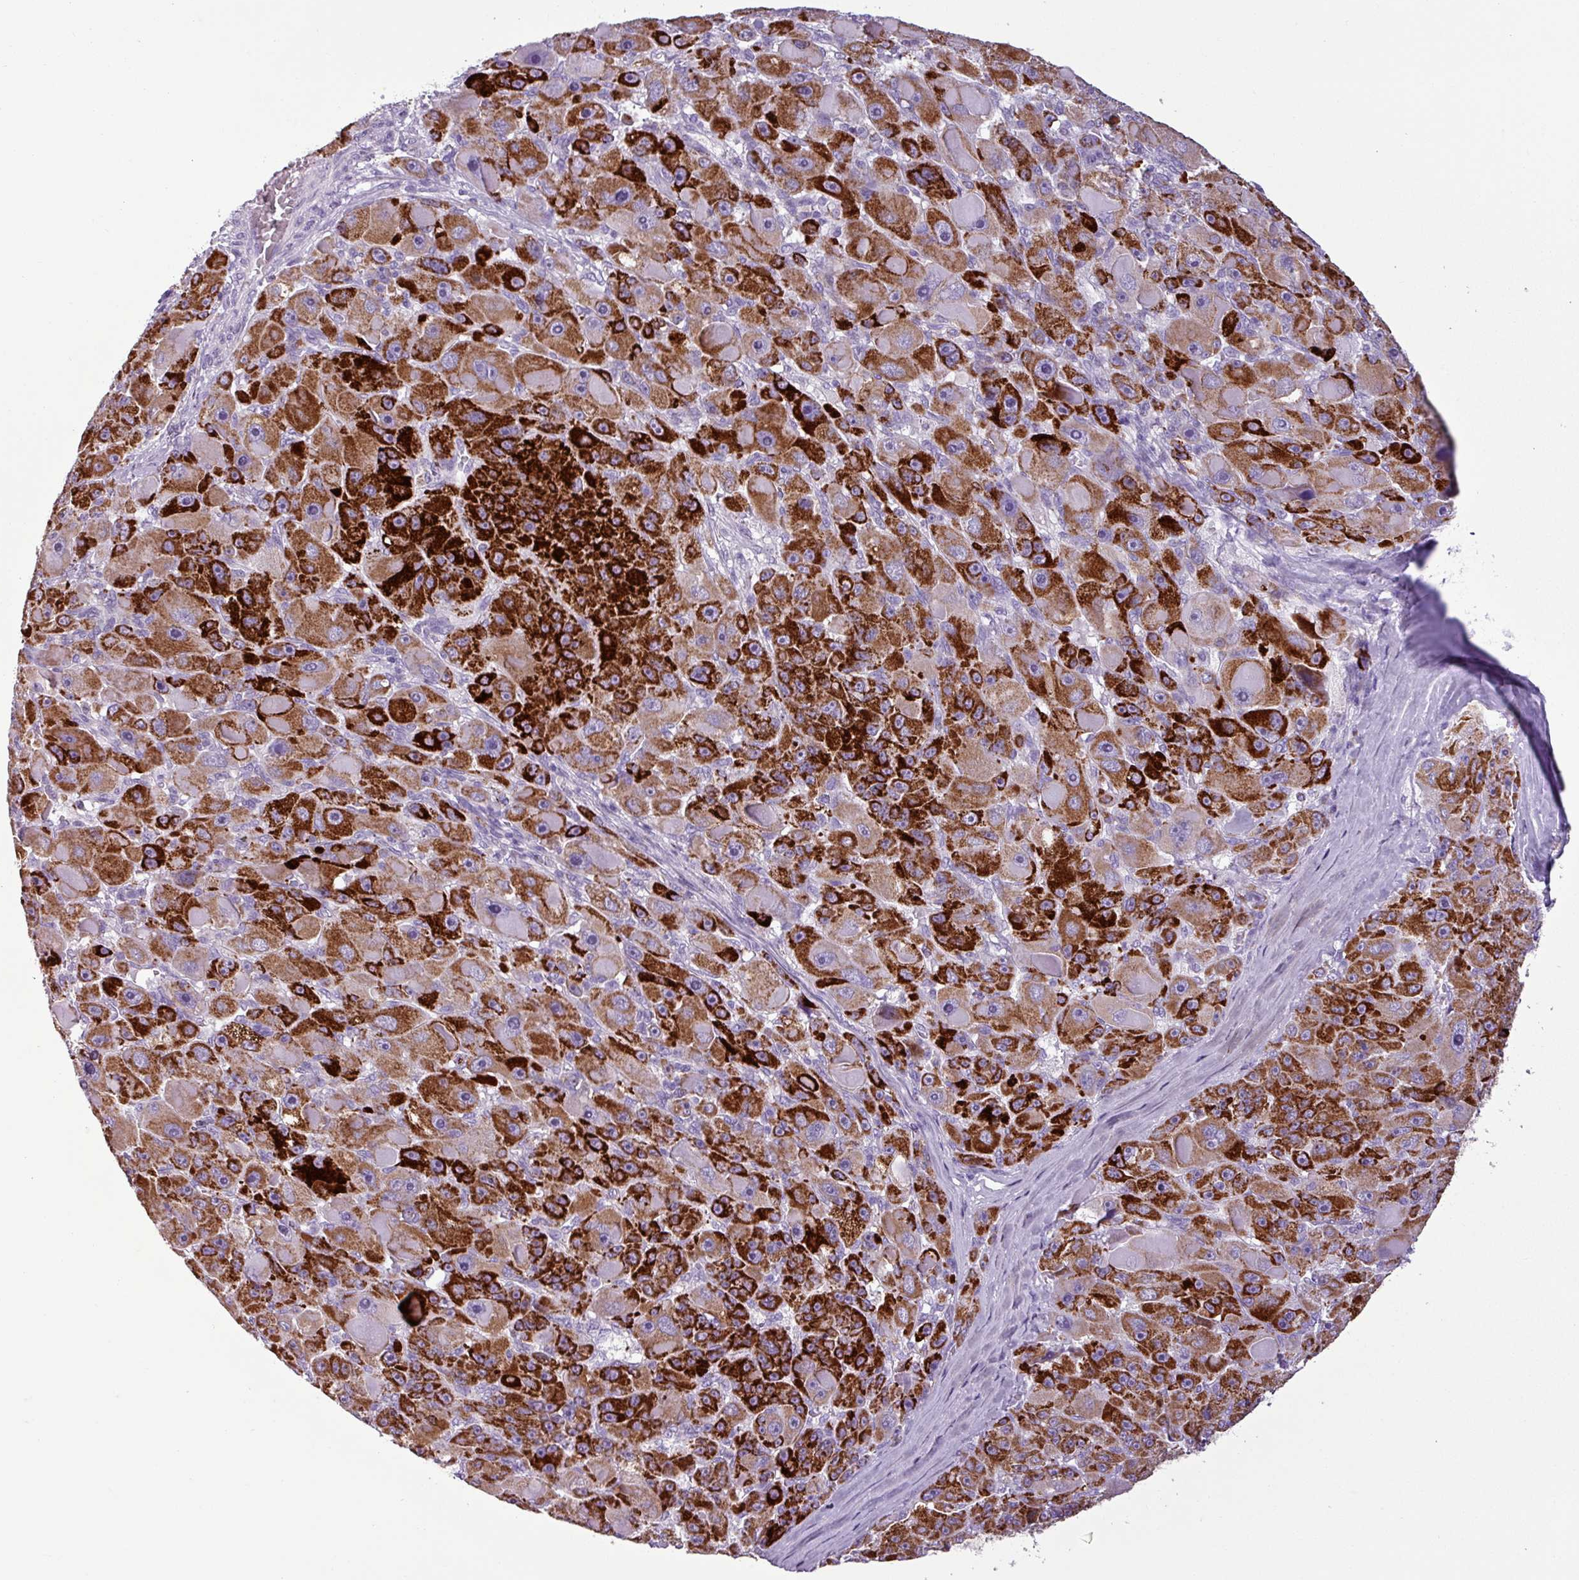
{"staining": {"intensity": "strong", "quantity": ">75%", "location": "cytoplasmic/membranous"}, "tissue": "liver cancer", "cell_type": "Tumor cells", "image_type": "cancer", "snomed": [{"axis": "morphology", "description": "Carcinoma, Hepatocellular, NOS"}, {"axis": "topography", "description": "Liver"}], "caption": "Liver cancer (hepatocellular carcinoma) was stained to show a protein in brown. There is high levels of strong cytoplasmic/membranous staining in approximately >75% of tumor cells.", "gene": "ZNF667", "patient": {"sex": "male", "age": 76}}